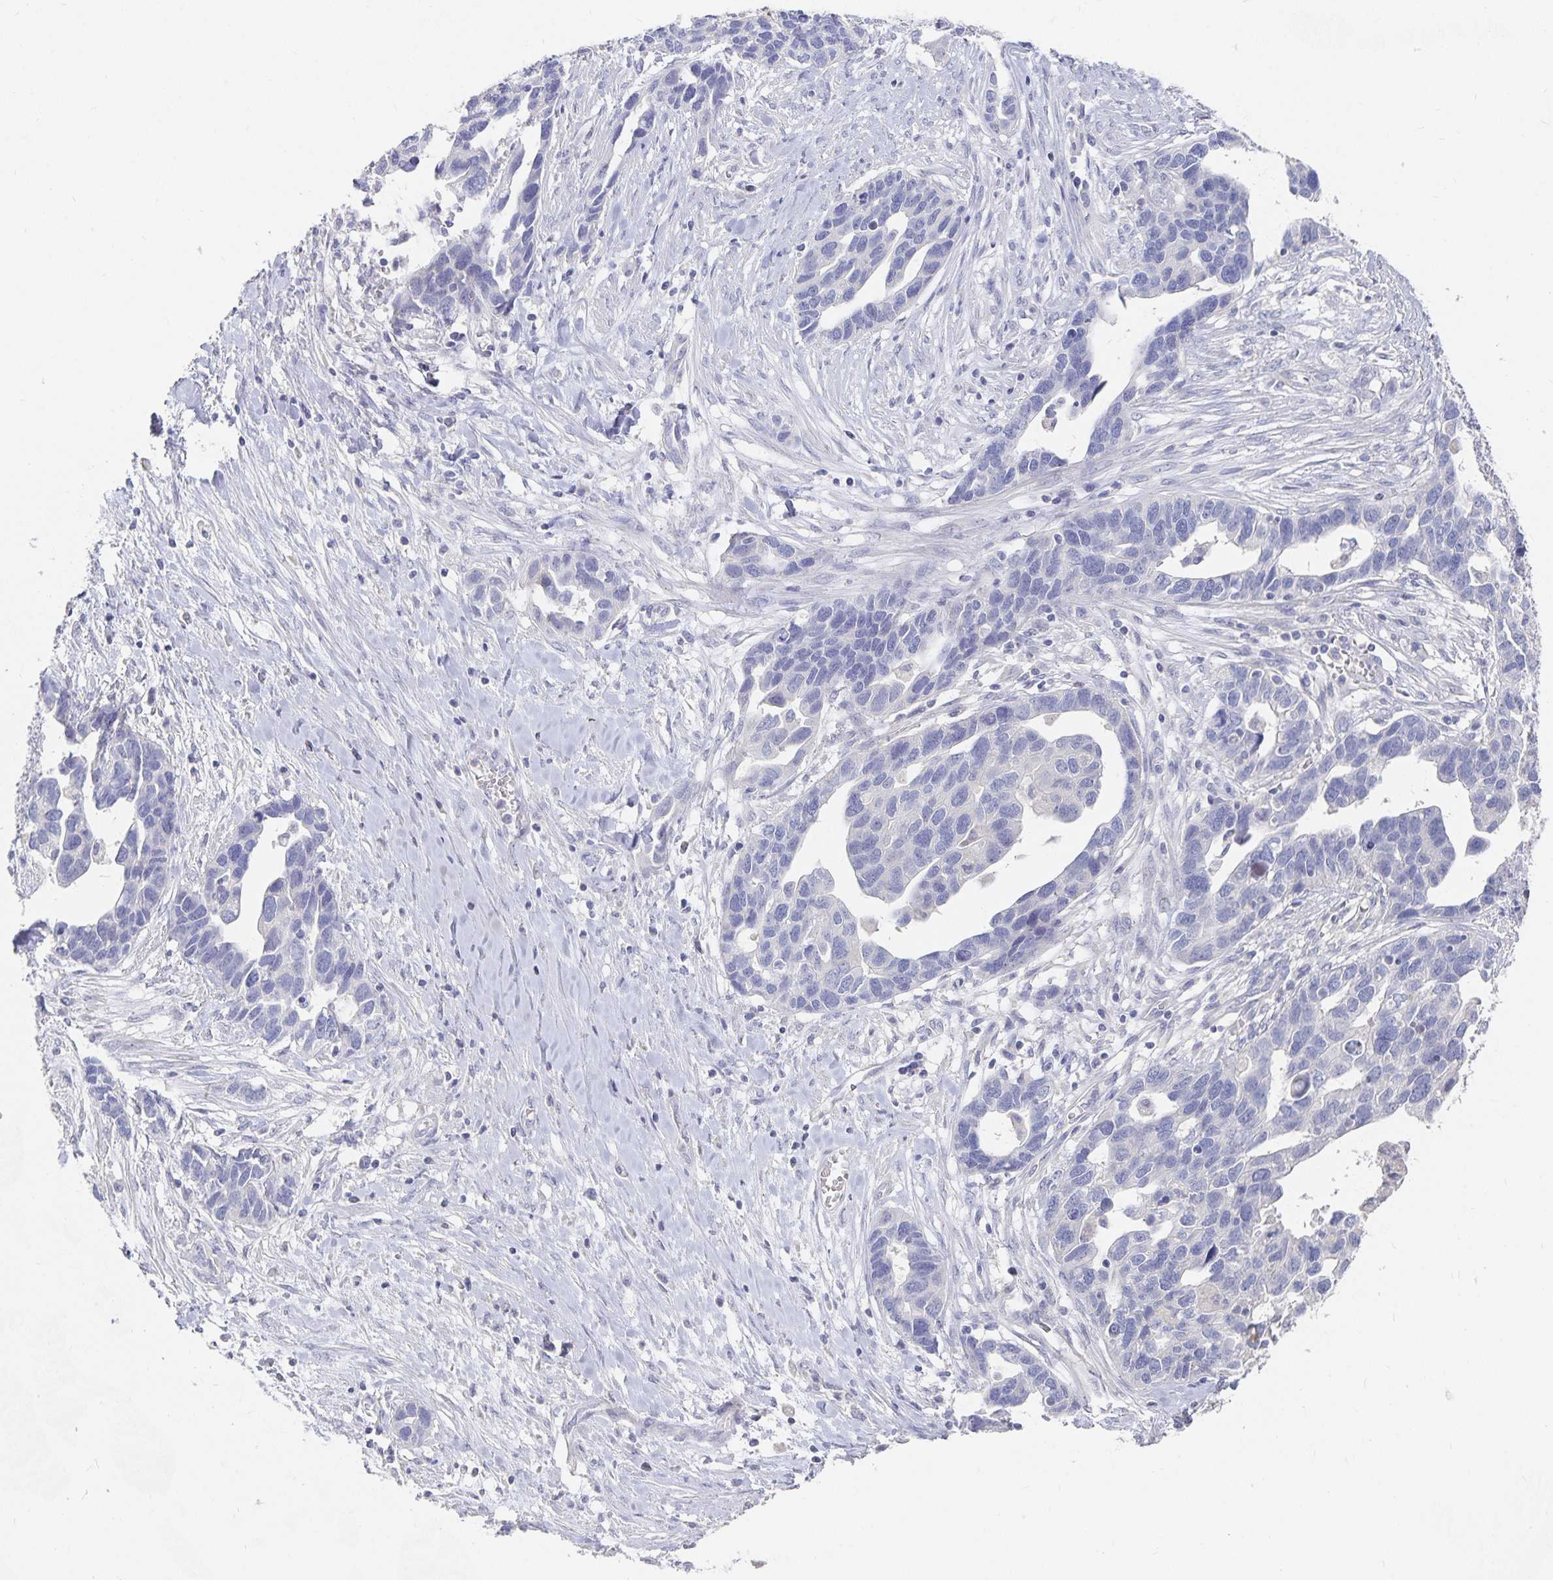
{"staining": {"intensity": "negative", "quantity": "none", "location": "none"}, "tissue": "ovarian cancer", "cell_type": "Tumor cells", "image_type": "cancer", "snomed": [{"axis": "morphology", "description": "Cystadenocarcinoma, serous, NOS"}, {"axis": "topography", "description": "Ovary"}], "caption": "DAB (3,3'-diaminobenzidine) immunohistochemical staining of human serous cystadenocarcinoma (ovarian) shows no significant expression in tumor cells. (Immunohistochemistry, brightfield microscopy, high magnification).", "gene": "DNAH9", "patient": {"sex": "female", "age": 54}}